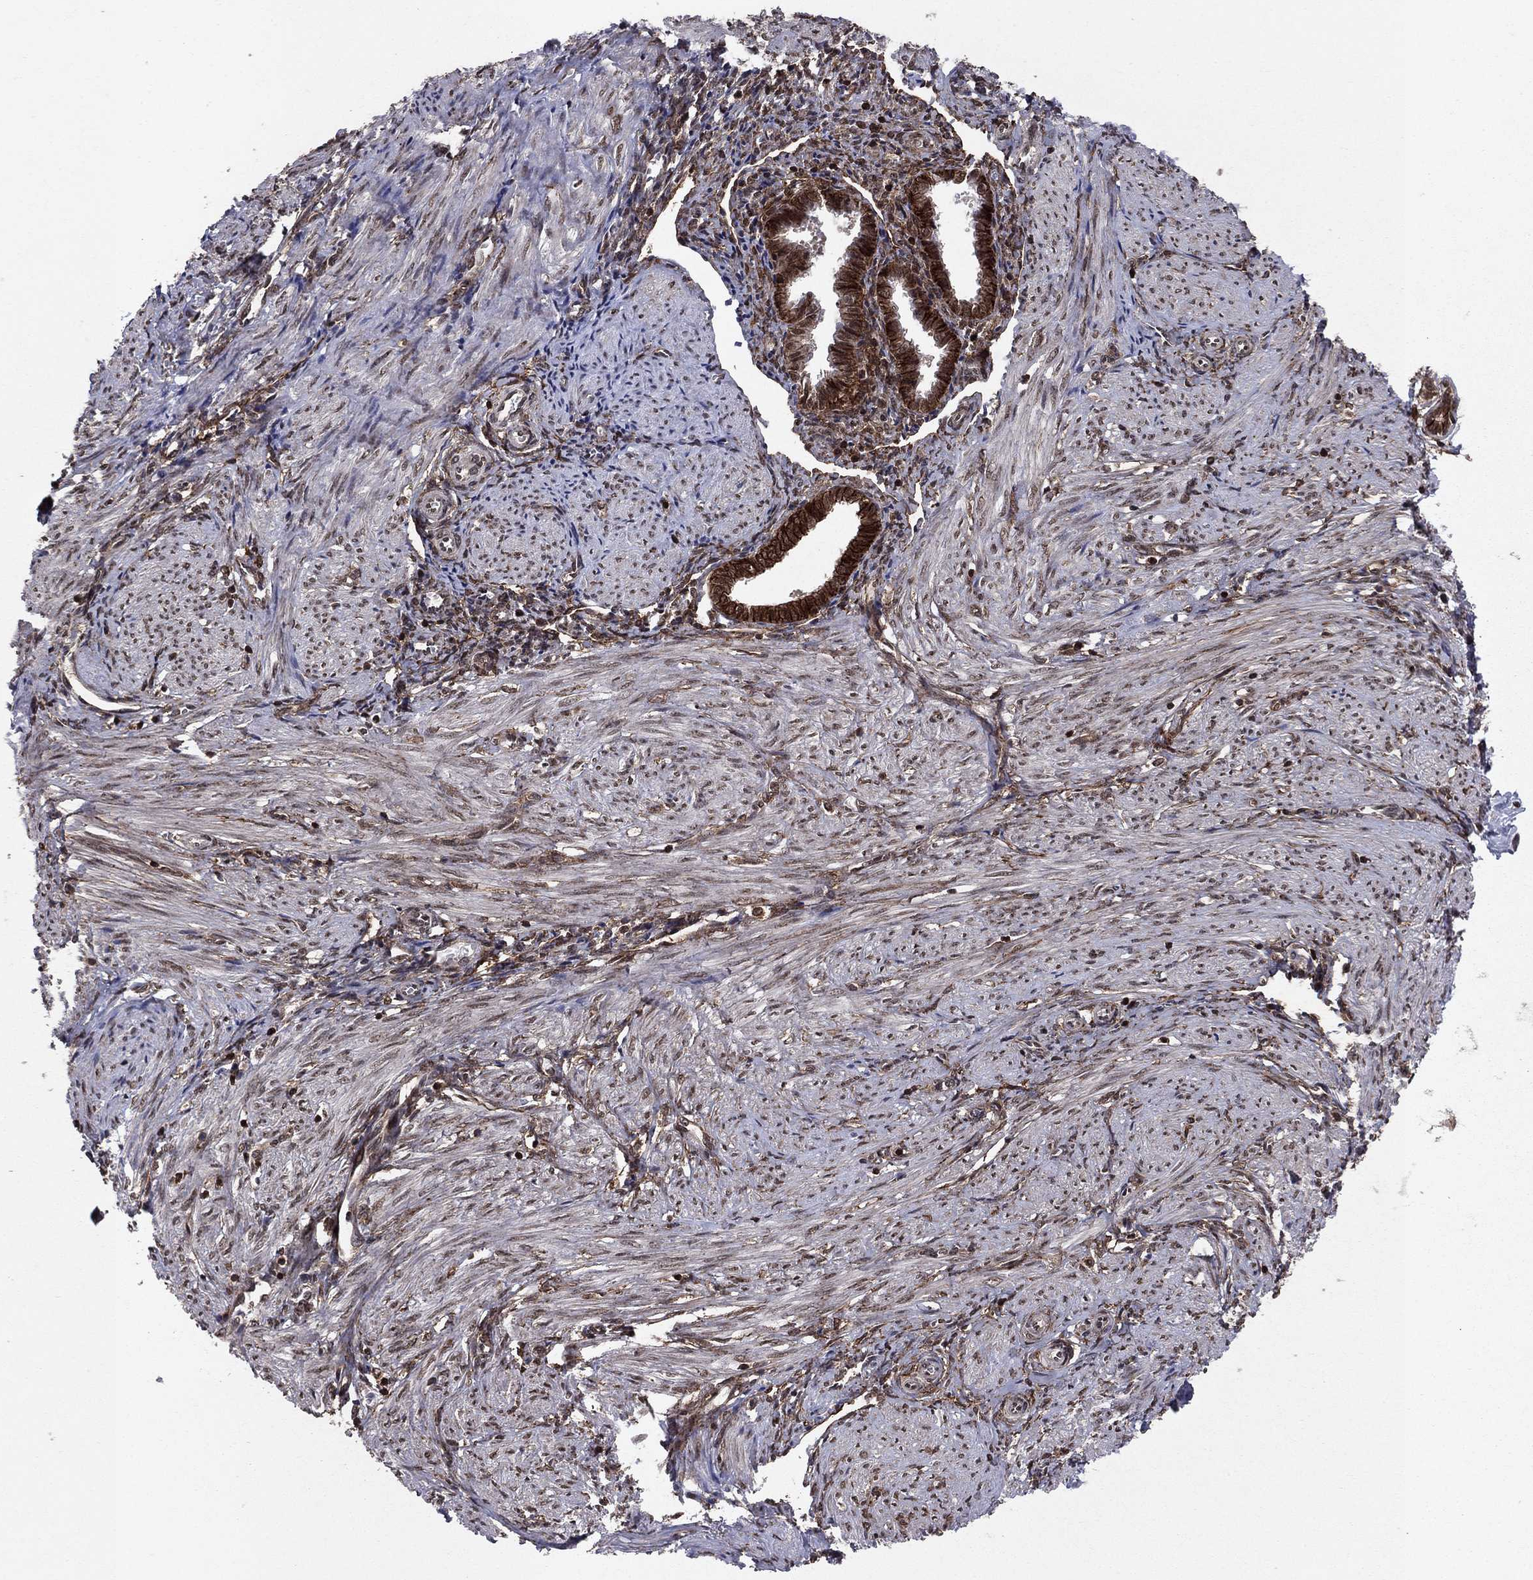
{"staining": {"intensity": "strong", "quantity": "25%-75%", "location": "cytoplasmic/membranous,nuclear"}, "tissue": "endometrium", "cell_type": "Cells in endometrial stroma", "image_type": "normal", "snomed": [{"axis": "morphology", "description": "Normal tissue, NOS"}, {"axis": "topography", "description": "Endometrium"}], "caption": "Immunohistochemistry (IHC) (DAB (3,3'-diaminobenzidine)) staining of normal endometrium exhibits strong cytoplasmic/membranous,nuclear protein staining in approximately 25%-75% of cells in endometrial stroma.", "gene": "SSX2IP", "patient": {"sex": "female", "age": 37}}